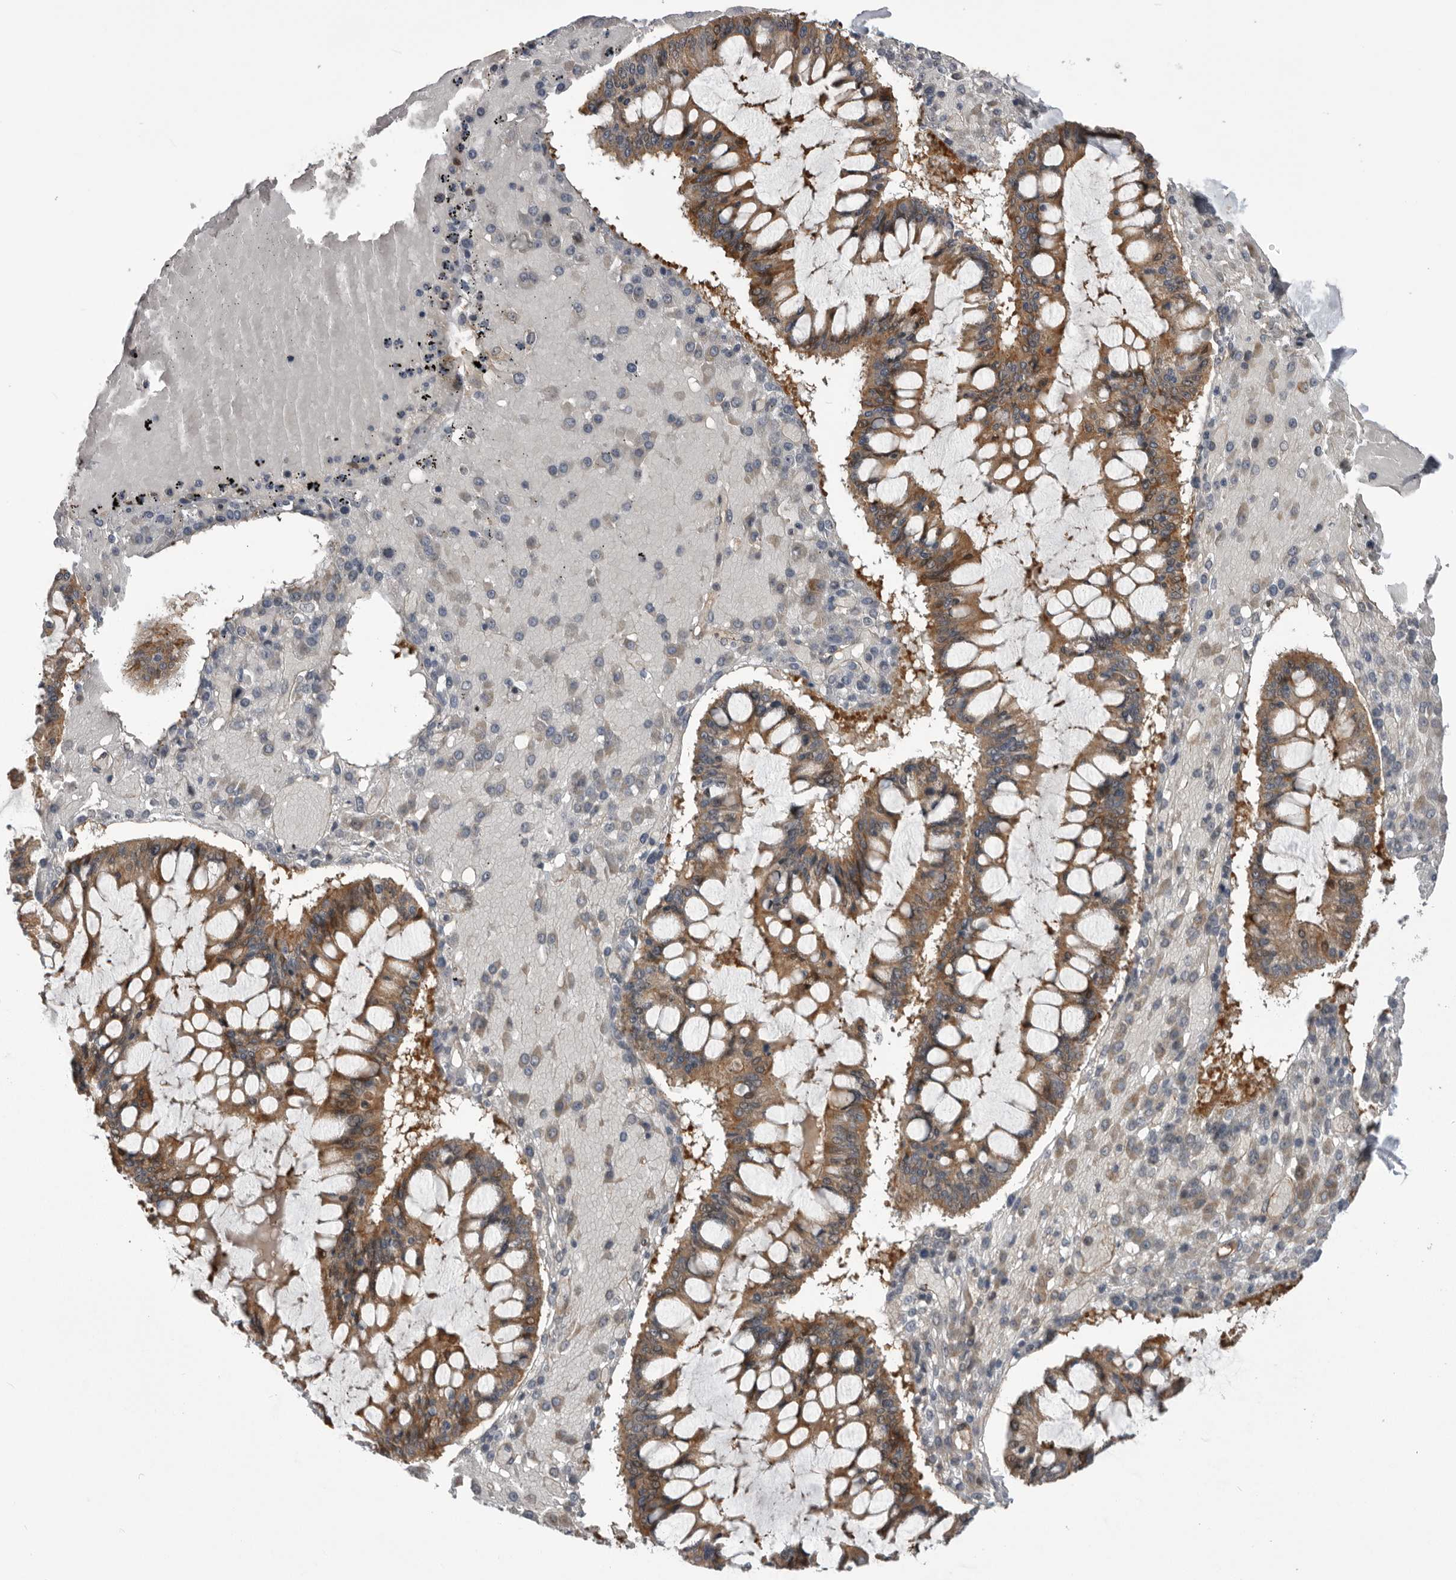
{"staining": {"intensity": "weak", "quantity": ">75%", "location": "cytoplasmic/membranous"}, "tissue": "ovarian cancer", "cell_type": "Tumor cells", "image_type": "cancer", "snomed": [{"axis": "morphology", "description": "Cystadenocarcinoma, mucinous, NOS"}, {"axis": "topography", "description": "Ovary"}], "caption": "A high-resolution photomicrograph shows IHC staining of ovarian cancer (mucinous cystadenocarcinoma), which demonstrates weak cytoplasmic/membranous expression in approximately >75% of tumor cells.", "gene": "RAB3GAP2", "patient": {"sex": "female", "age": 73}}